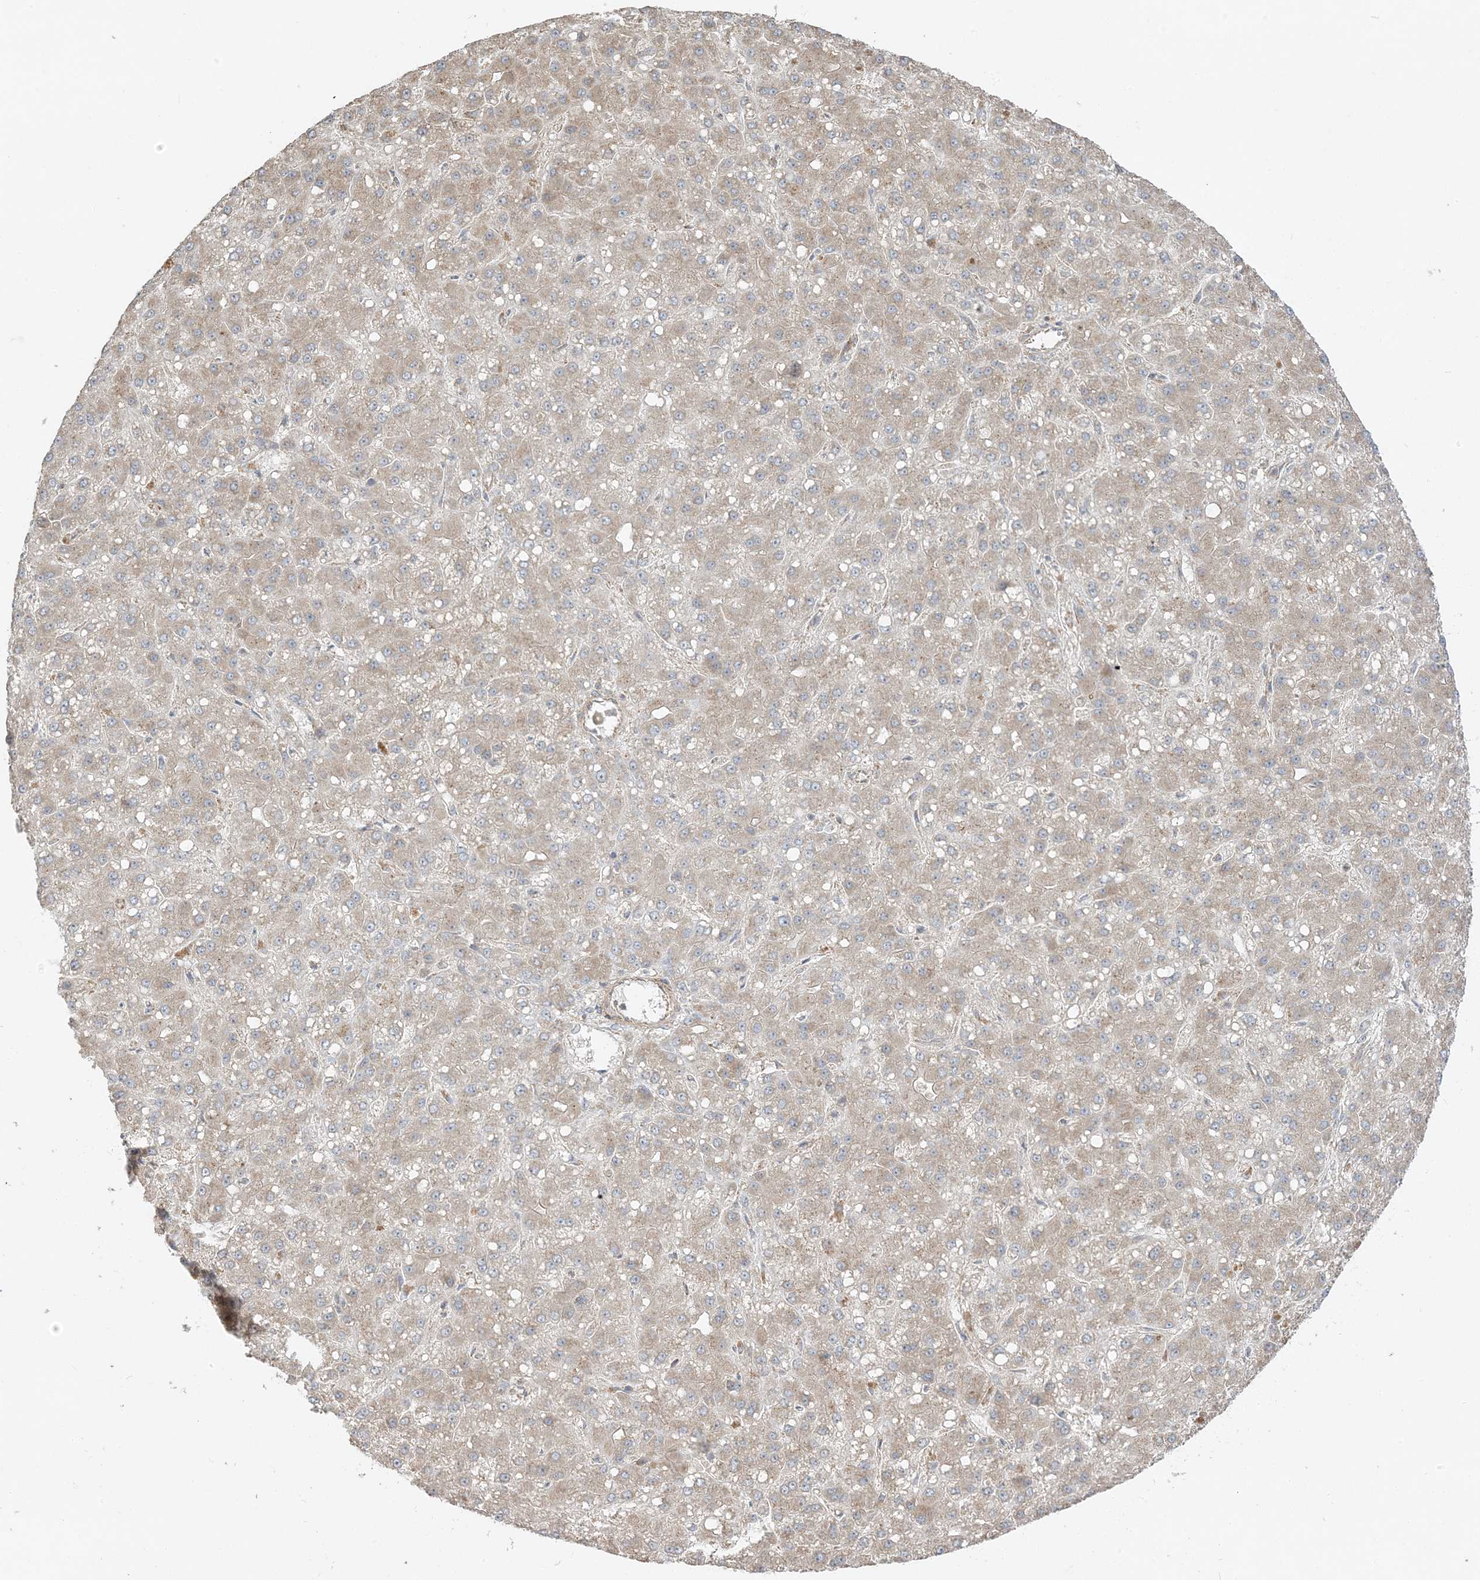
{"staining": {"intensity": "weak", "quantity": "25%-75%", "location": "cytoplasmic/membranous"}, "tissue": "liver cancer", "cell_type": "Tumor cells", "image_type": "cancer", "snomed": [{"axis": "morphology", "description": "Carcinoma, Hepatocellular, NOS"}, {"axis": "topography", "description": "Liver"}], "caption": "IHC (DAB) staining of liver hepatocellular carcinoma demonstrates weak cytoplasmic/membranous protein positivity in about 25%-75% of tumor cells.", "gene": "AARS2", "patient": {"sex": "male", "age": 67}}